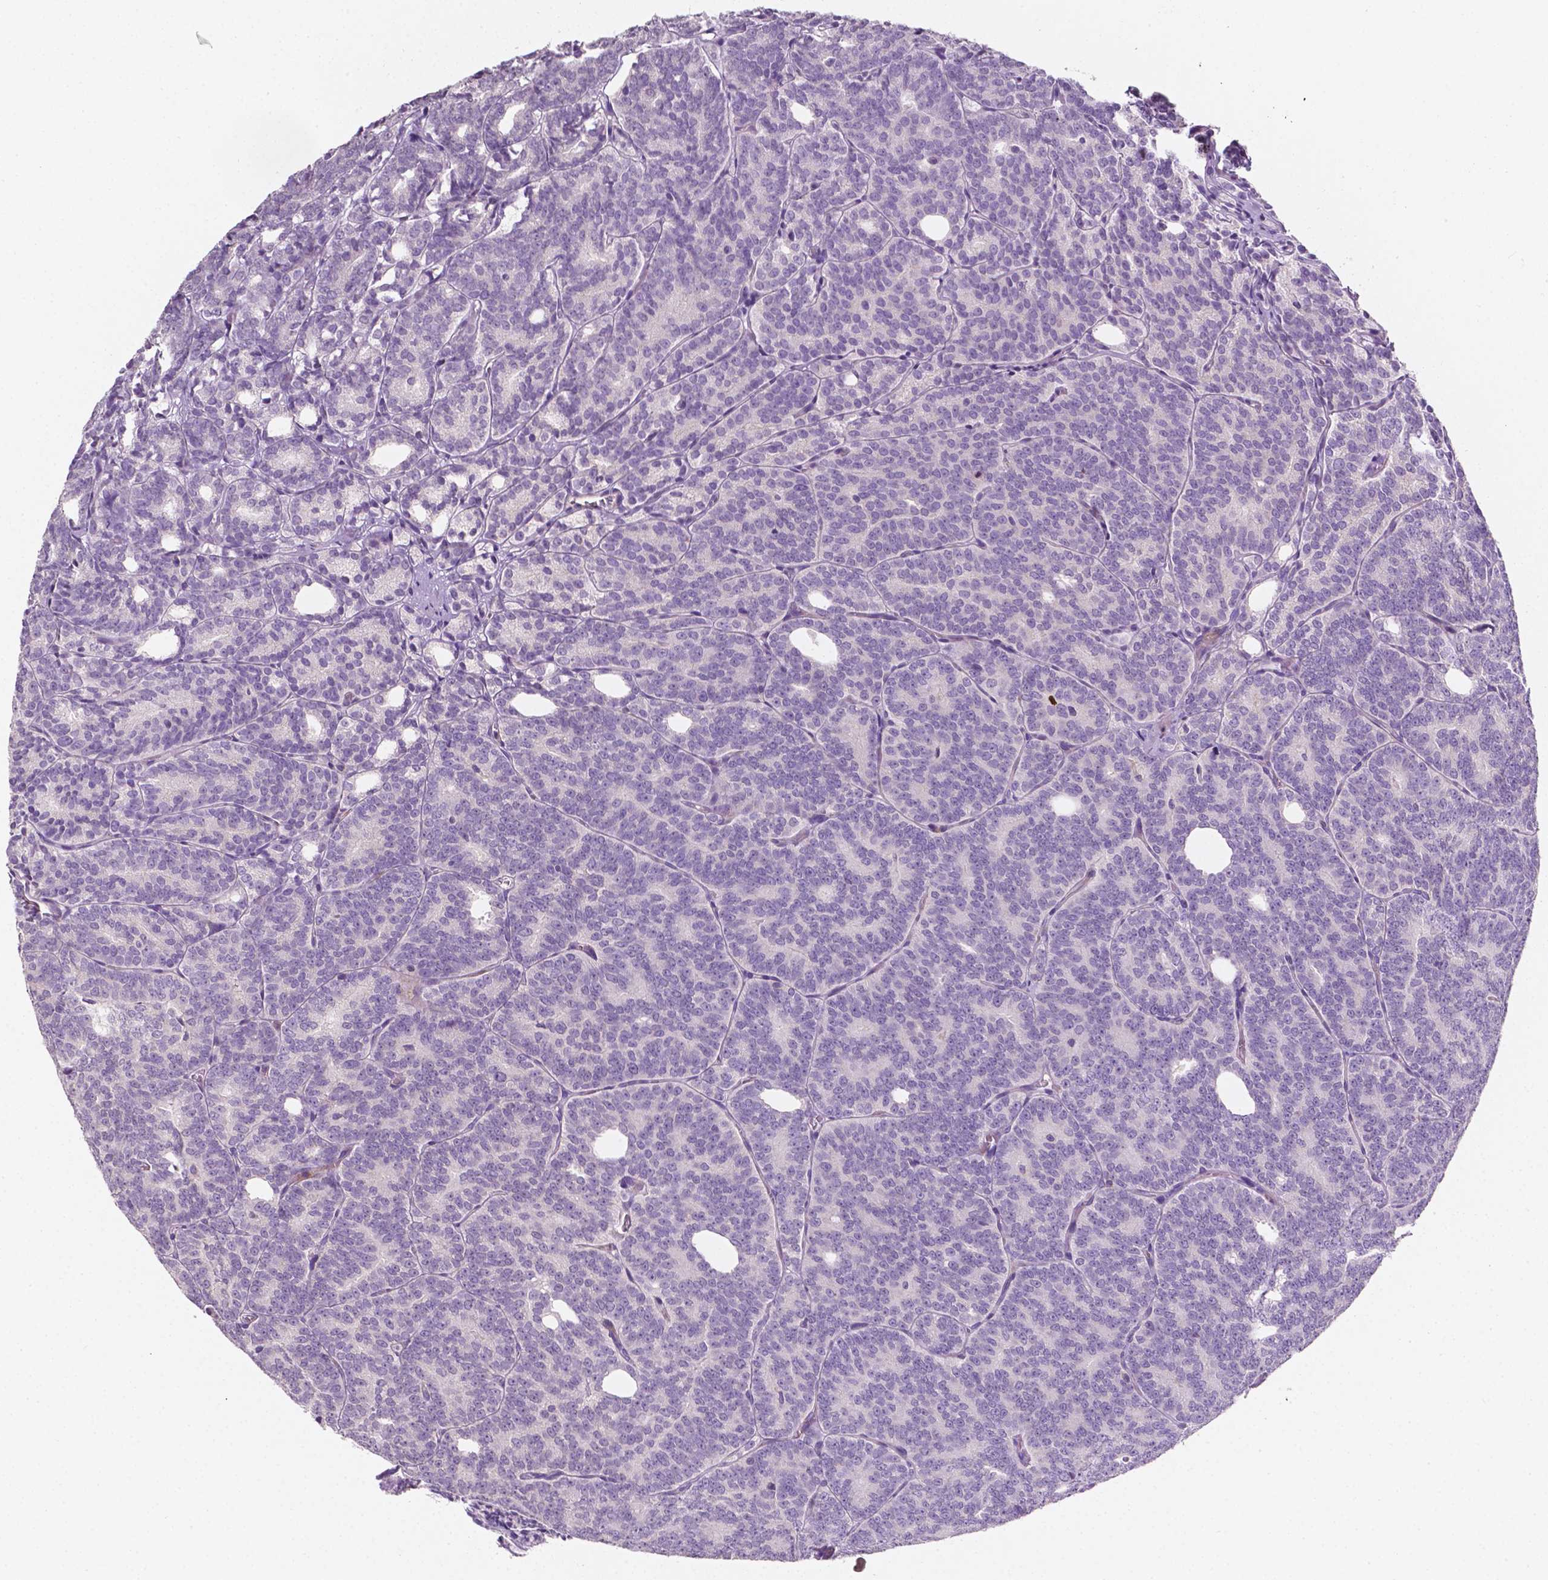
{"staining": {"intensity": "negative", "quantity": "none", "location": "none"}, "tissue": "prostate cancer", "cell_type": "Tumor cells", "image_type": "cancer", "snomed": [{"axis": "morphology", "description": "Adenocarcinoma, High grade"}, {"axis": "topography", "description": "Prostate"}], "caption": "Protein analysis of prostate adenocarcinoma (high-grade) shows no significant staining in tumor cells. (DAB immunohistochemistry with hematoxylin counter stain).", "gene": "EGFR", "patient": {"sex": "male", "age": 53}}